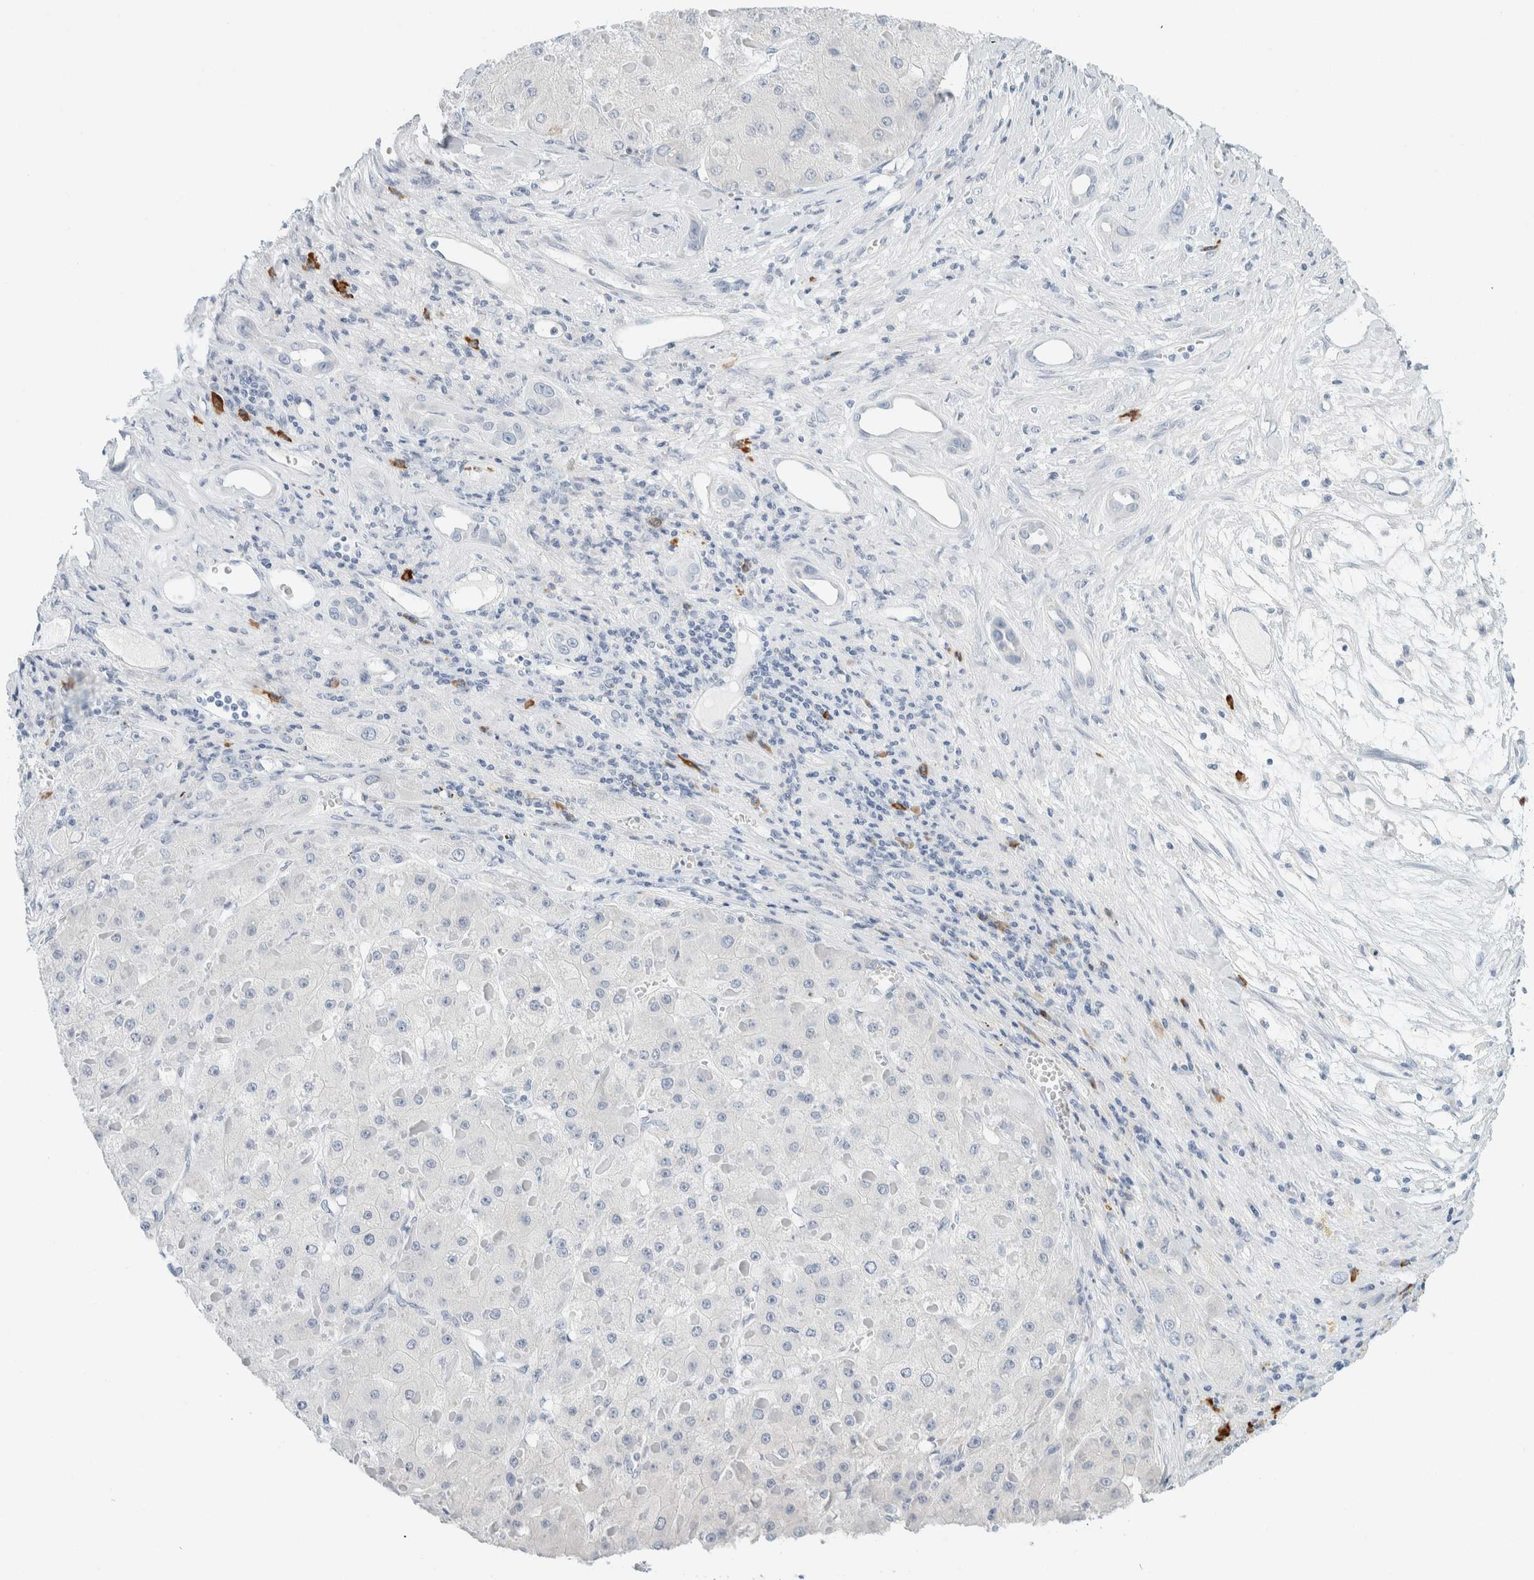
{"staining": {"intensity": "negative", "quantity": "none", "location": "none"}, "tissue": "liver cancer", "cell_type": "Tumor cells", "image_type": "cancer", "snomed": [{"axis": "morphology", "description": "Carcinoma, Hepatocellular, NOS"}, {"axis": "topography", "description": "Liver"}], "caption": "This is a photomicrograph of immunohistochemistry (IHC) staining of liver cancer, which shows no staining in tumor cells.", "gene": "ARHGAP27", "patient": {"sex": "female", "age": 73}}